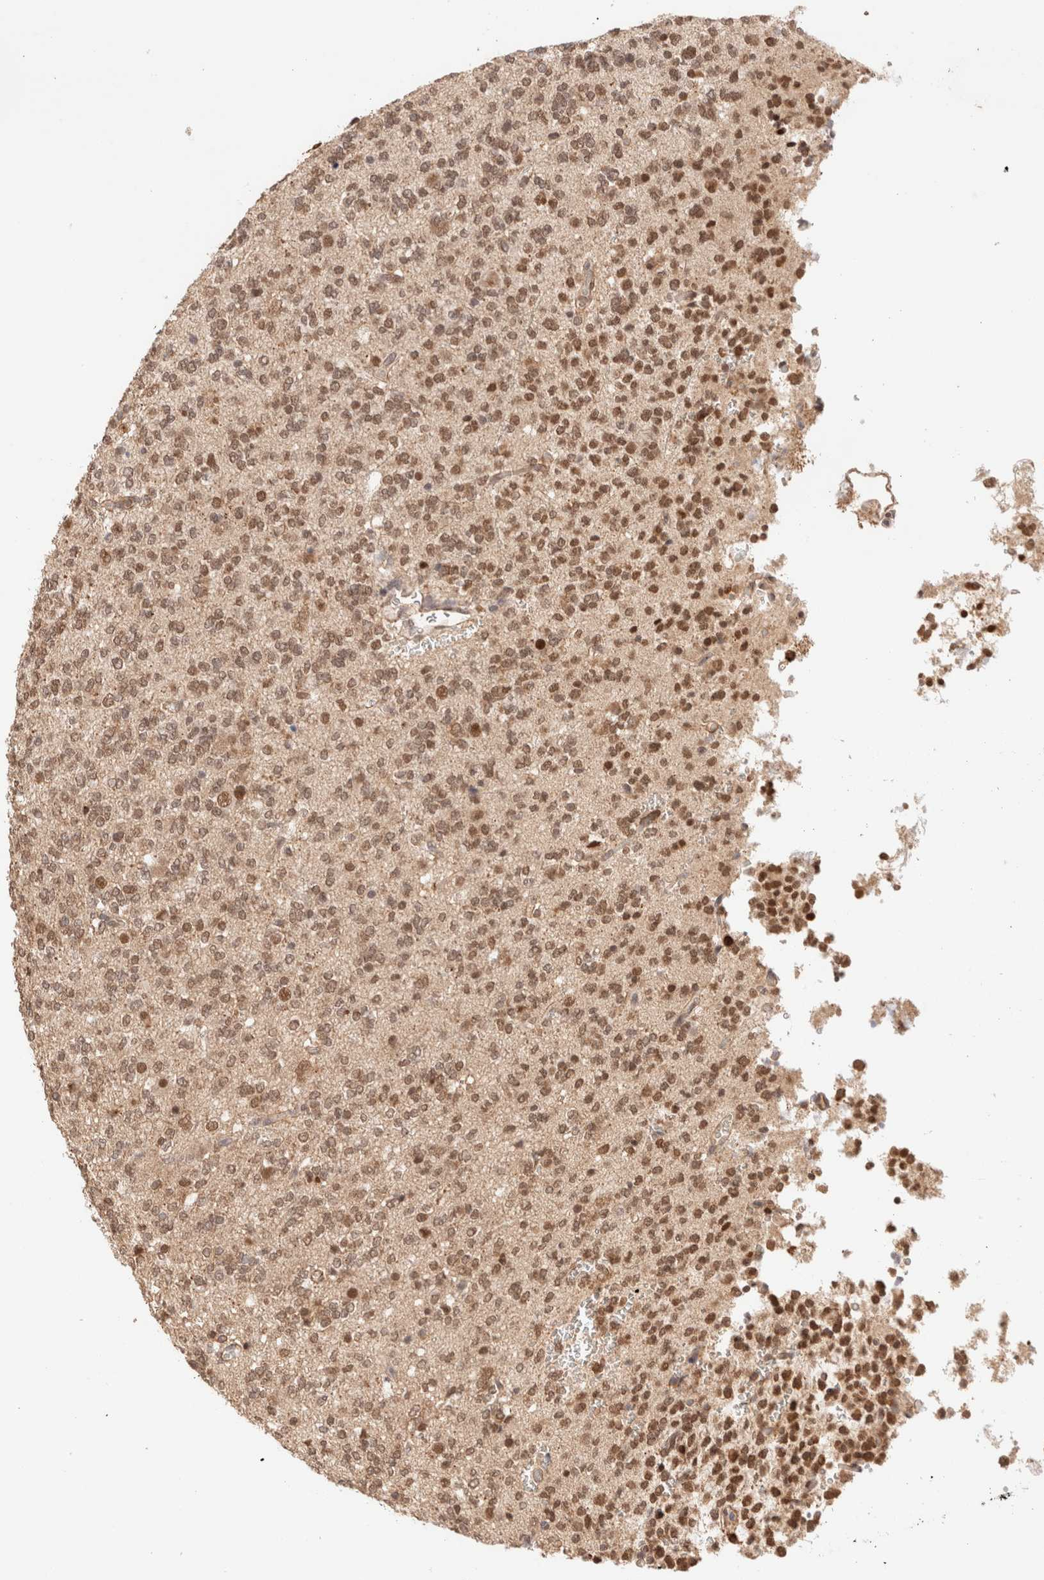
{"staining": {"intensity": "strong", "quantity": "25%-75%", "location": "nuclear"}, "tissue": "glioma", "cell_type": "Tumor cells", "image_type": "cancer", "snomed": [{"axis": "morphology", "description": "Glioma, malignant, Low grade"}, {"axis": "topography", "description": "Brain"}], "caption": "High-power microscopy captured an immunohistochemistry (IHC) micrograph of malignant glioma (low-grade), revealing strong nuclear positivity in about 25%-75% of tumor cells.", "gene": "BRPF3", "patient": {"sex": "male", "age": 38}}